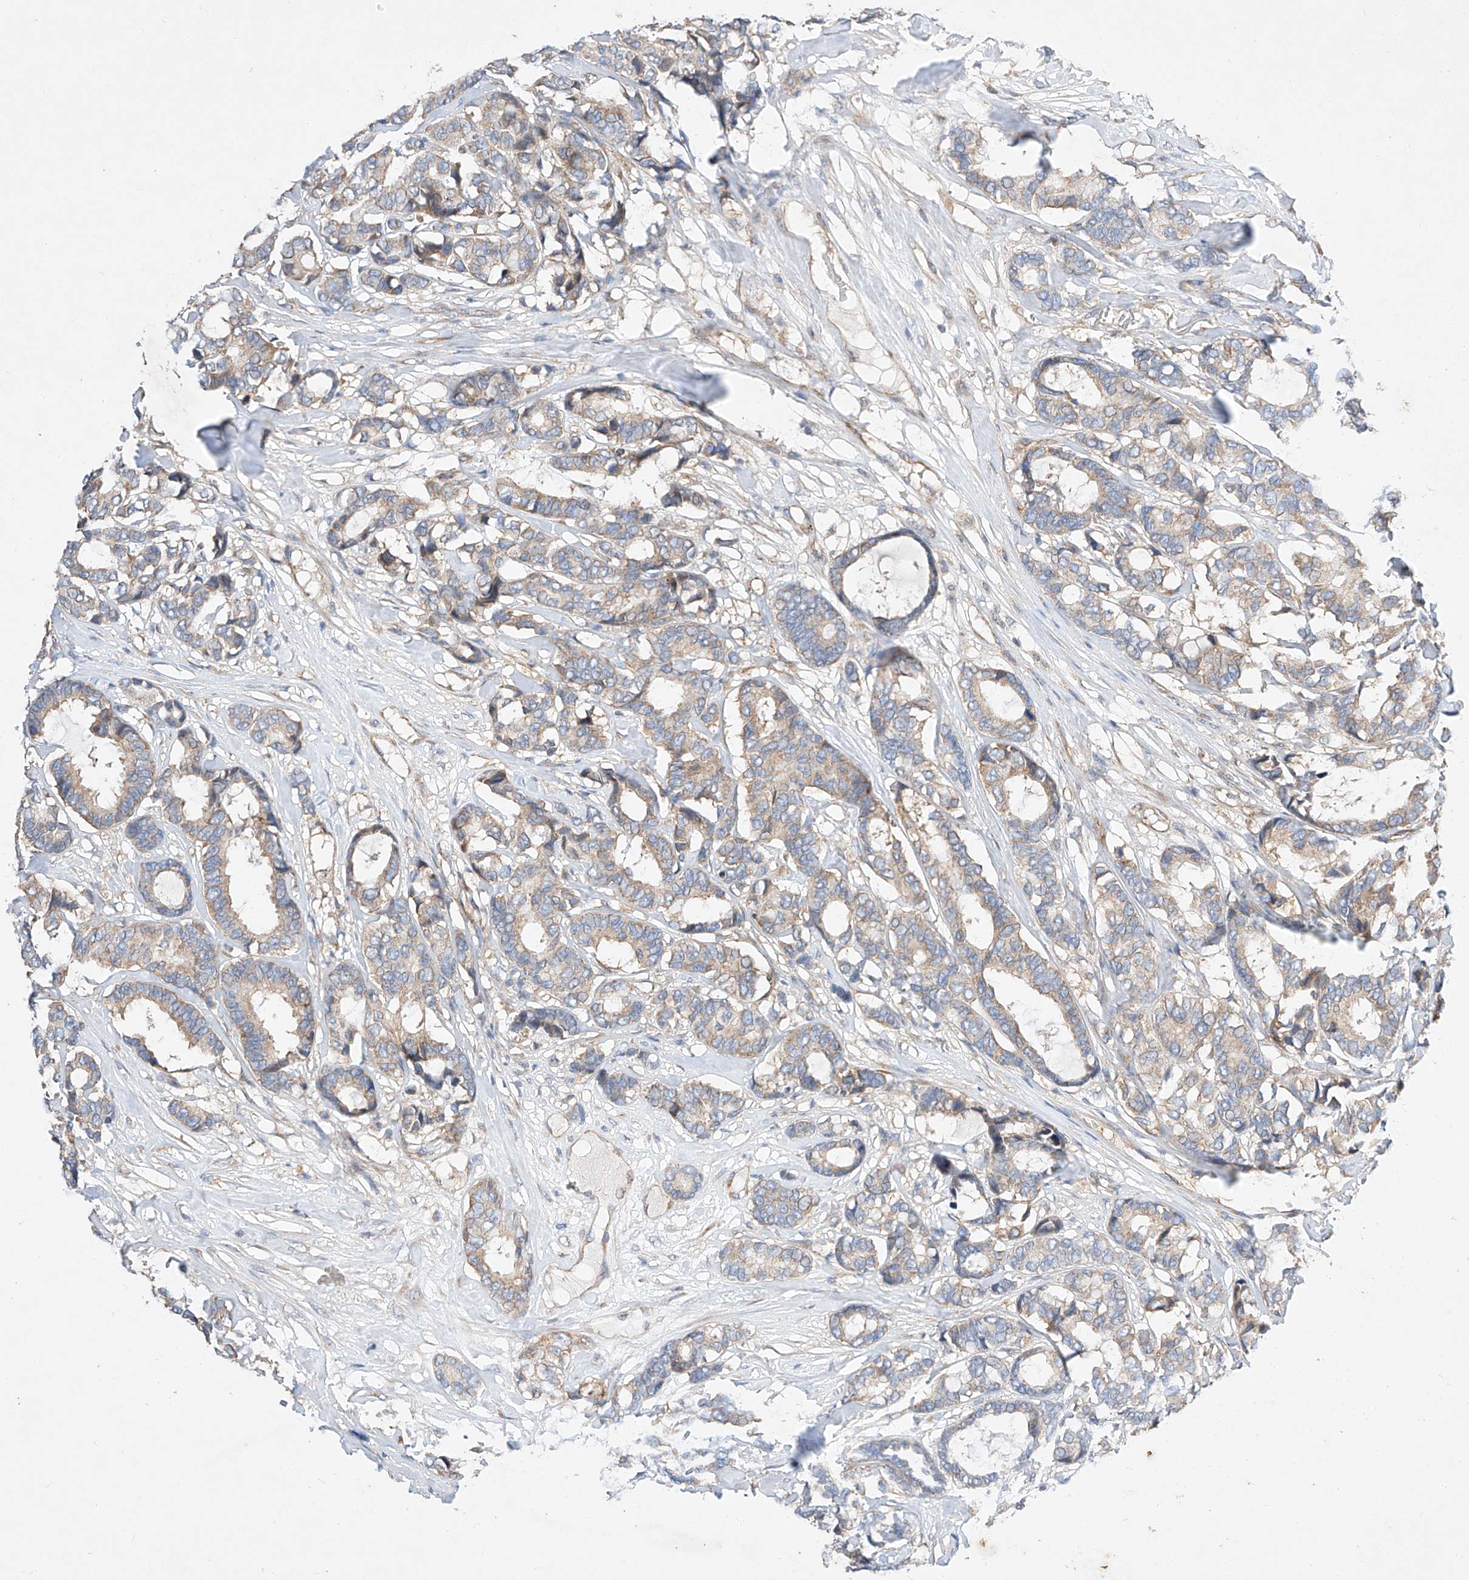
{"staining": {"intensity": "weak", "quantity": ">75%", "location": "cytoplasmic/membranous"}, "tissue": "breast cancer", "cell_type": "Tumor cells", "image_type": "cancer", "snomed": [{"axis": "morphology", "description": "Duct carcinoma"}, {"axis": "topography", "description": "Breast"}], "caption": "This histopathology image reveals IHC staining of breast invasive ductal carcinoma, with low weak cytoplasmic/membranous staining in approximately >75% of tumor cells.", "gene": "C6orf118", "patient": {"sex": "female", "age": 87}}